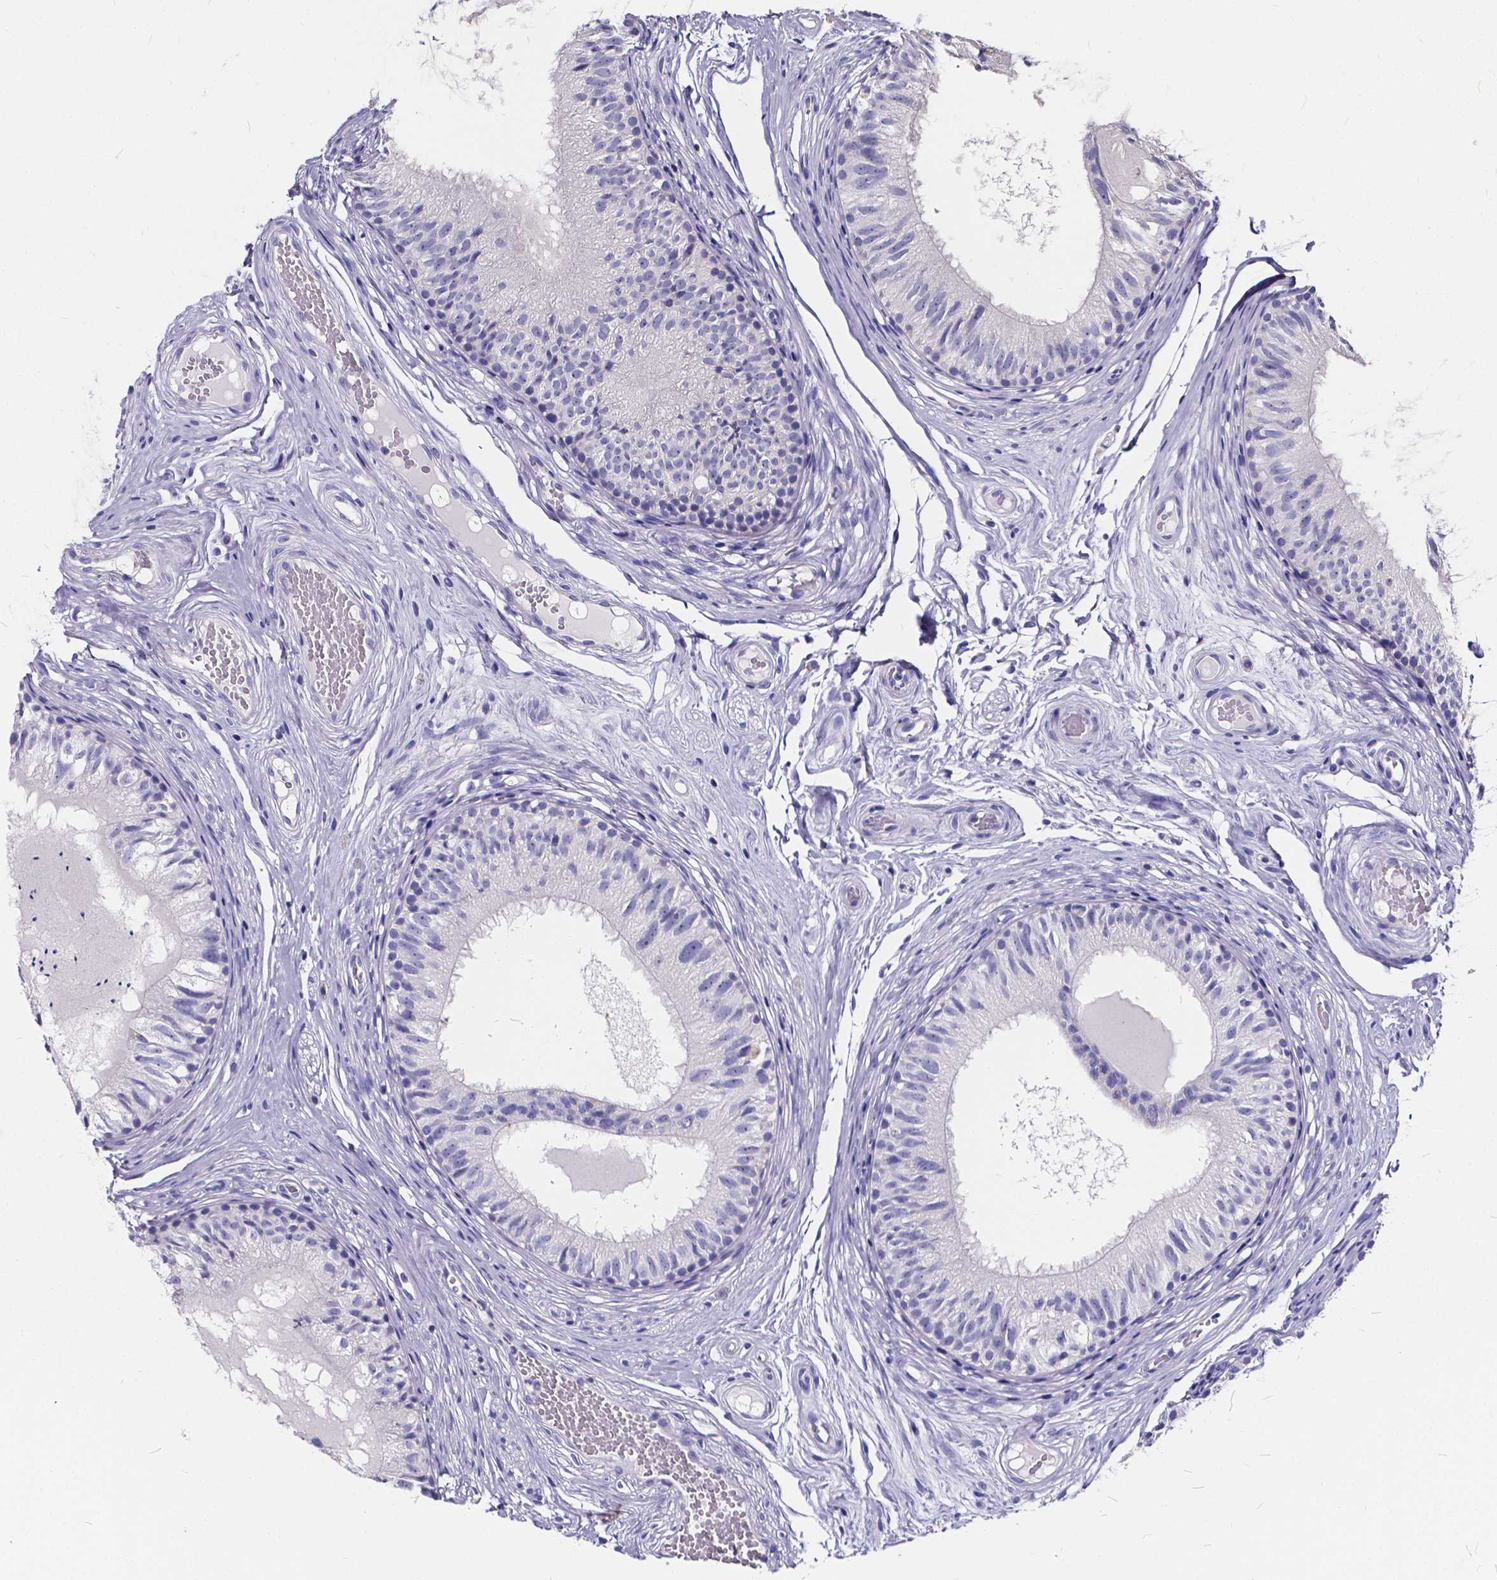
{"staining": {"intensity": "negative", "quantity": "none", "location": "none"}, "tissue": "epididymis", "cell_type": "Glandular cells", "image_type": "normal", "snomed": [{"axis": "morphology", "description": "Normal tissue, NOS"}, {"axis": "topography", "description": "Epididymis"}], "caption": "Immunohistochemistry (IHC) micrograph of benign epididymis: human epididymis stained with DAB demonstrates no significant protein expression in glandular cells. (IHC, brightfield microscopy, high magnification).", "gene": "SPEF2", "patient": {"sex": "male", "age": 29}}